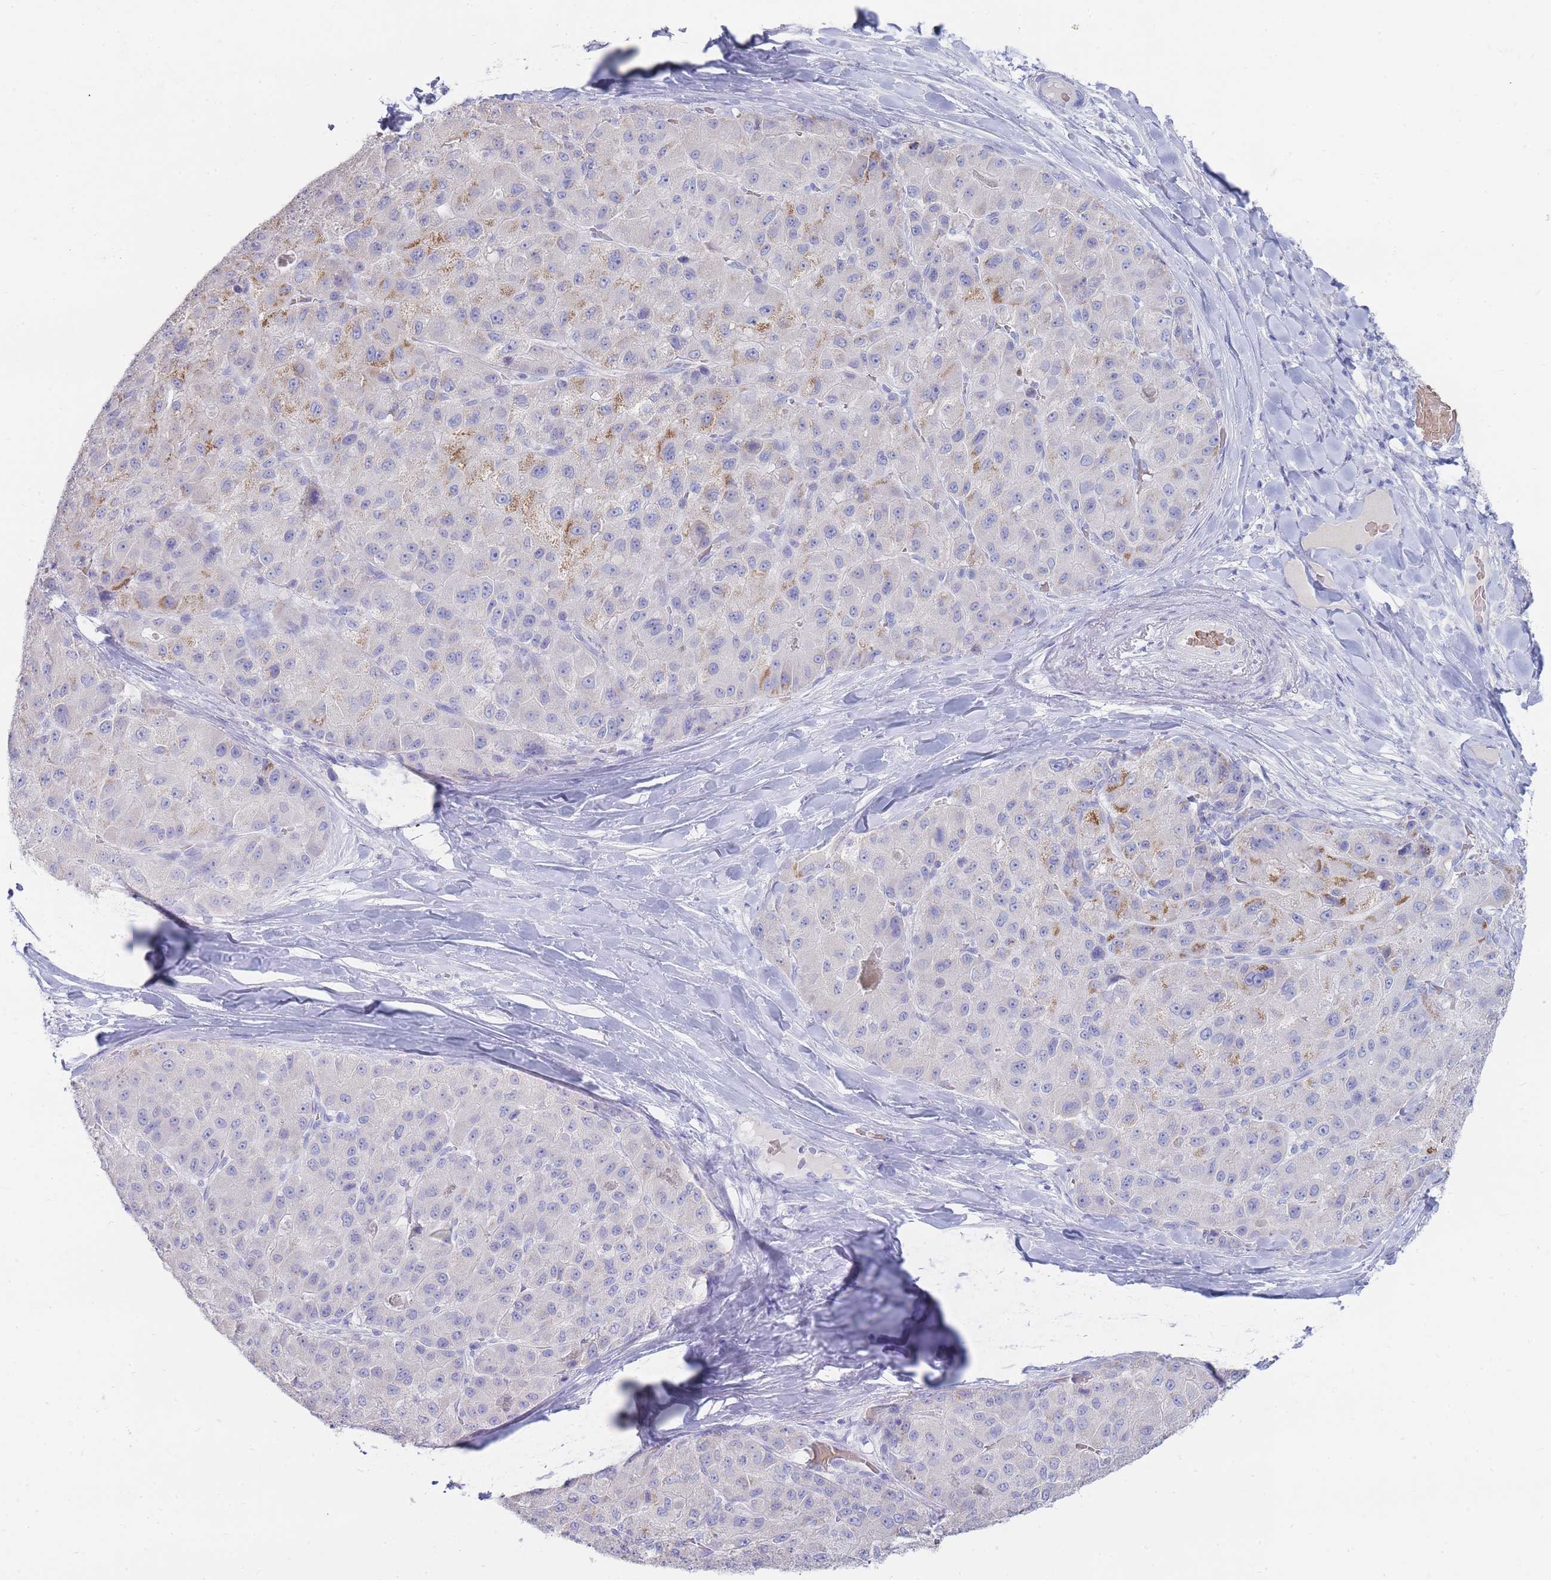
{"staining": {"intensity": "moderate", "quantity": "<25%", "location": "cytoplasmic/membranous"}, "tissue": "liver cancer", "cell_type": "Tumor cells", "image_type": "cancer", "snomed": [{"axis": "morphology", "description": "Carcinoma, Hepatocellular, NOS"}, {"axis": "topography", "description": "Liver"}], "caption": "This image exhibits immunohistochemistry staining of liver hepatocellular carcinoma, with low moderate cytoplasmic/membranous positivity in approximately <25% of tumor cells.", "gene": "HBG2", "patient": {"sex": "male", "age": 80}}